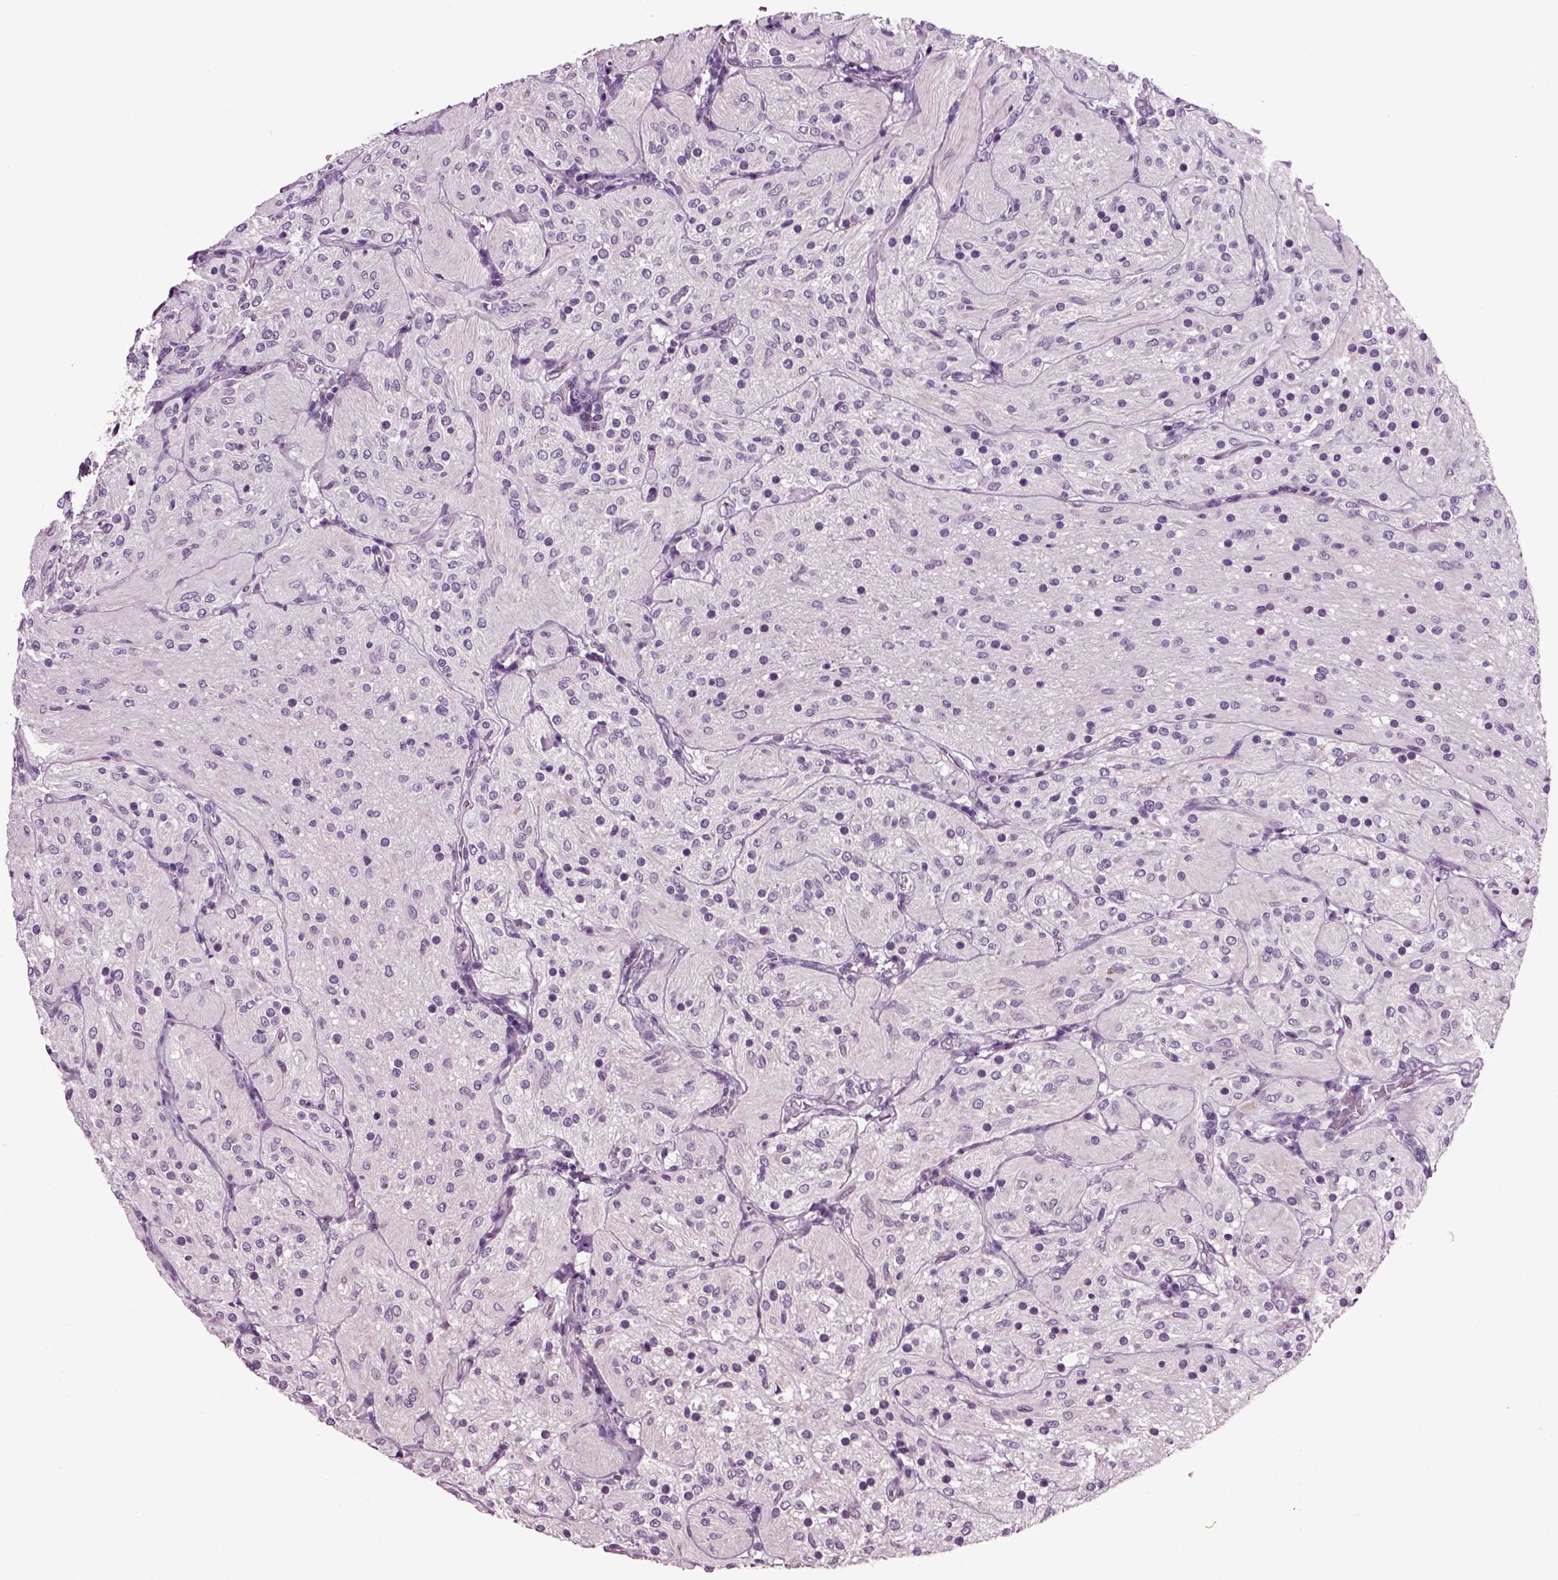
{"staining": {"intensity": "negative", "quantity": "none", "location": "none"}, "tissue": "glioma", "cell_type": "Tumor cells", "image_type": "cancer", "snomed": [{"axis": "morphology", "description": "Glioma, malignant, Low grade"}, {"axis": "topography", "description": "Brain"}], "caption": "The photomicrograph shows no significant staining in tumor cells of glioma. Nuclei are stained in blue.", "gene": "CRHR1", "patient": {"sex": "male", "age": 3}}